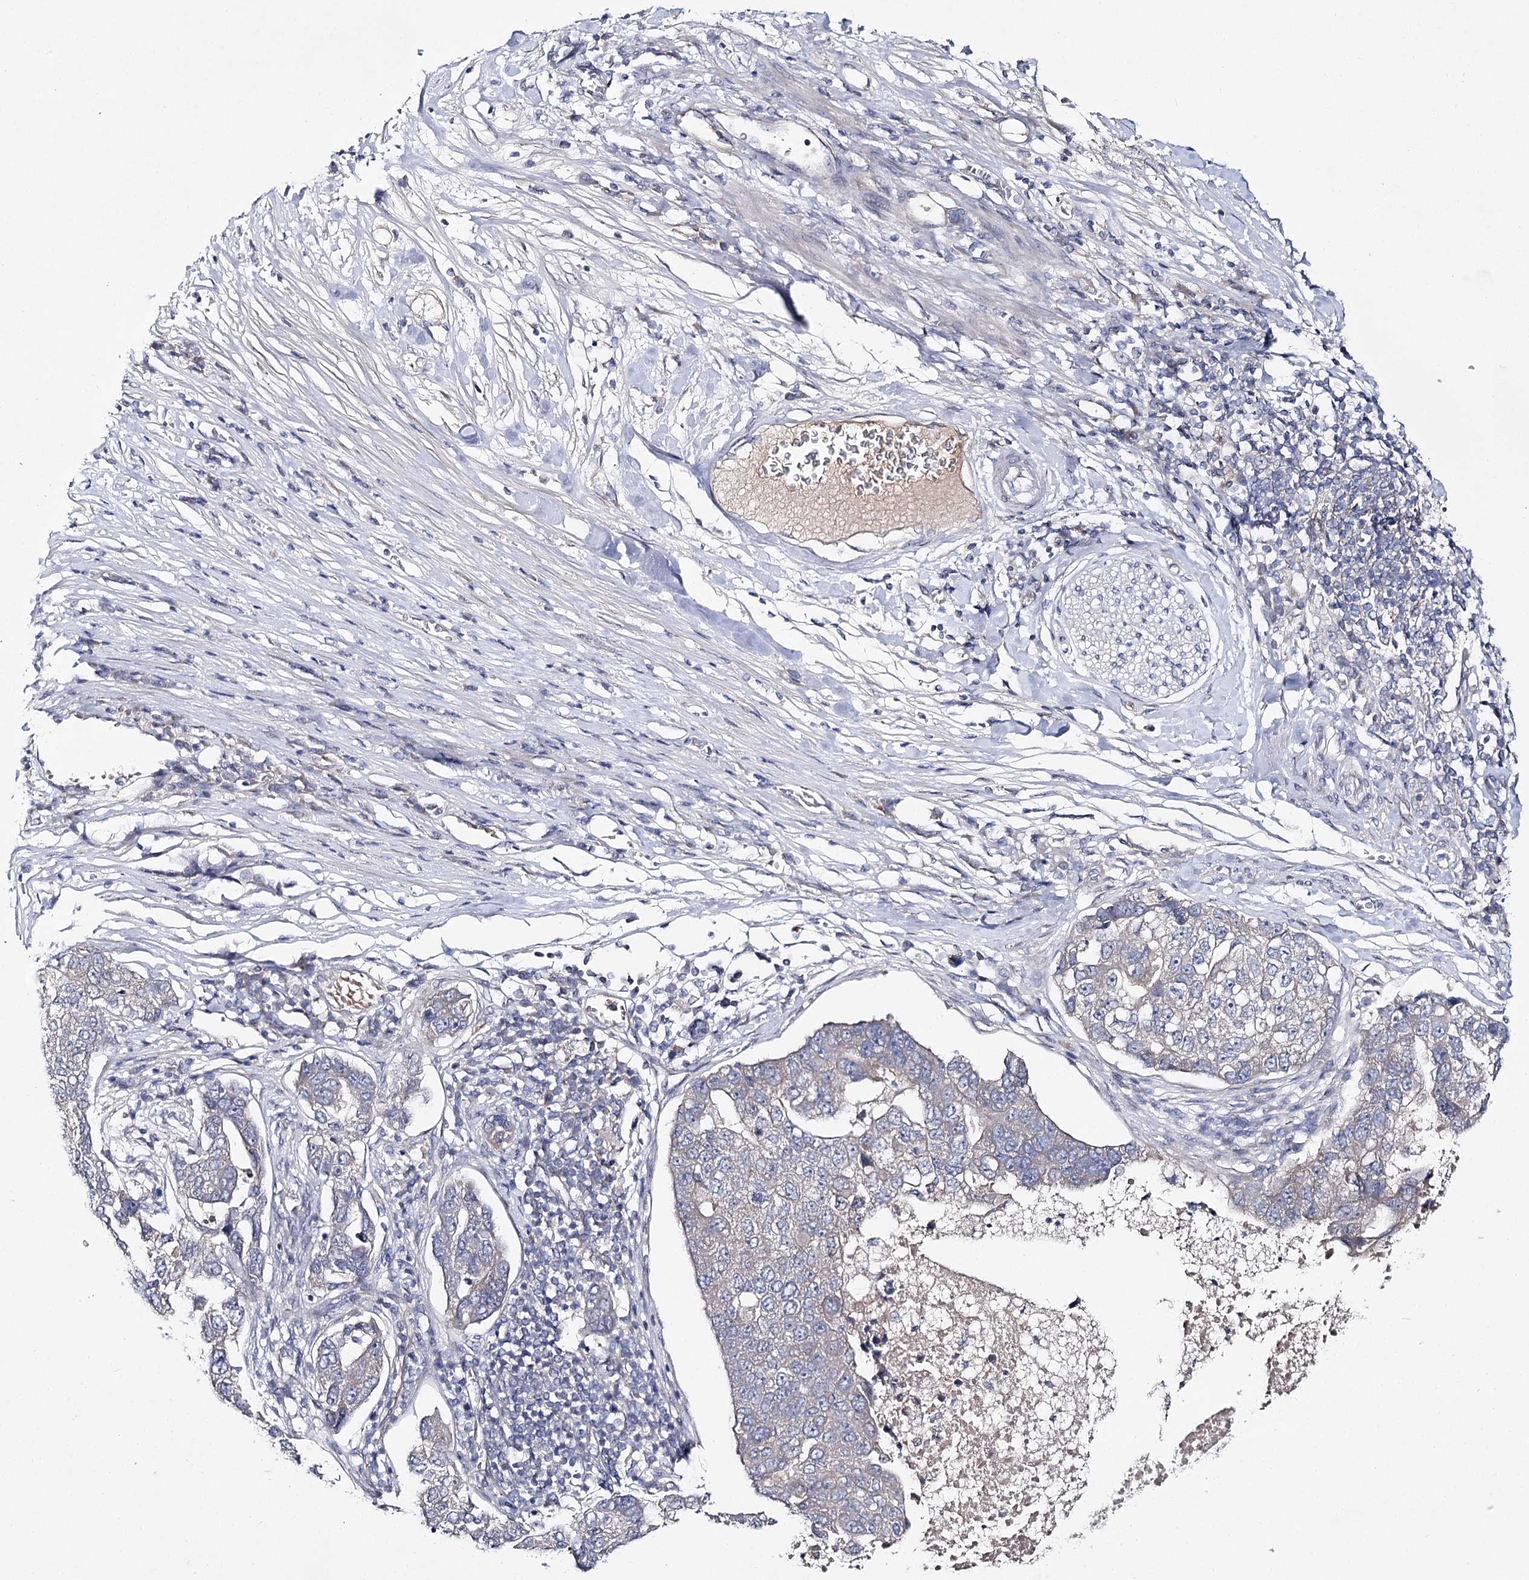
{"staining": {"intensity": "negative", "quantity": "none", "location": "none"}, "tissue": "pancreatic cancer", "cell_type": "Tumor cells", "image_type": "cancer", "snomed": [{"axis": "morphology", "description": "Adenocarcinoma, NOS"}, {"axis": "topography", "description": "Pancreas"}], "caption": "Pancreatic cancer (adenocarcinoma) stained for a protein using immunohistochemistry shows no staining tumor cells.", "gene": "LRRC14B", "patient": {"sex": "female", "age": 61}}